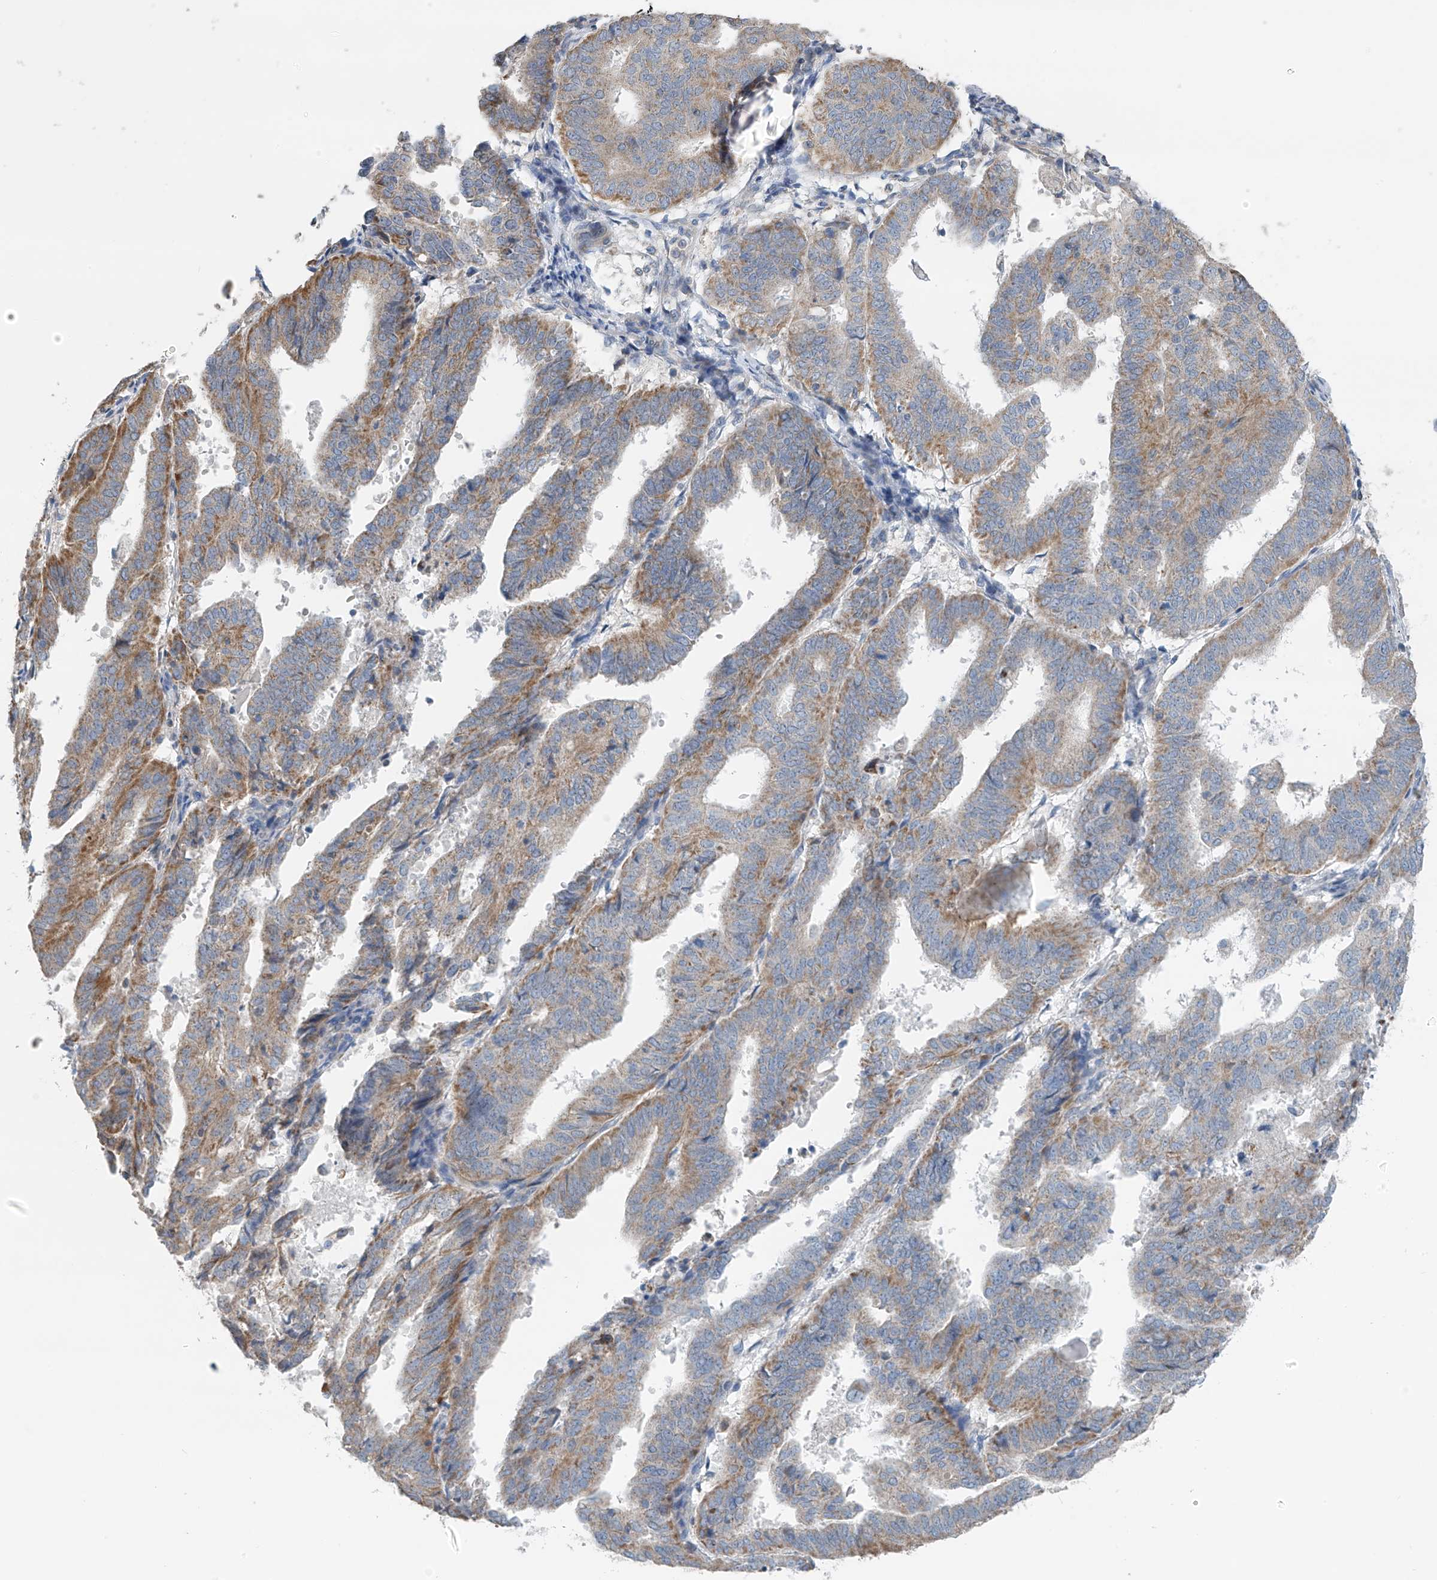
{"staining": {"intensity": "moderate", "quantity": "25%-75%", "location": "cytoplasmic/membranous"}, "tissue": "endometrial cancer", "cell_type": "Tumor cells", "image_type": "cancer", "snomed": [{"axis": "morphology", "description": "Adenocarcinoma, NOS"}, {"axis": "topography", "description": "Uterus"}], "caption": "Endometrial adenocarcinoma stained with IHC shows moderate cytoplasmic/membranous staining in about 25%-75% of tumor cells.", "gene": "SYN3", "patient": {"sex": "female", "age": 77}}